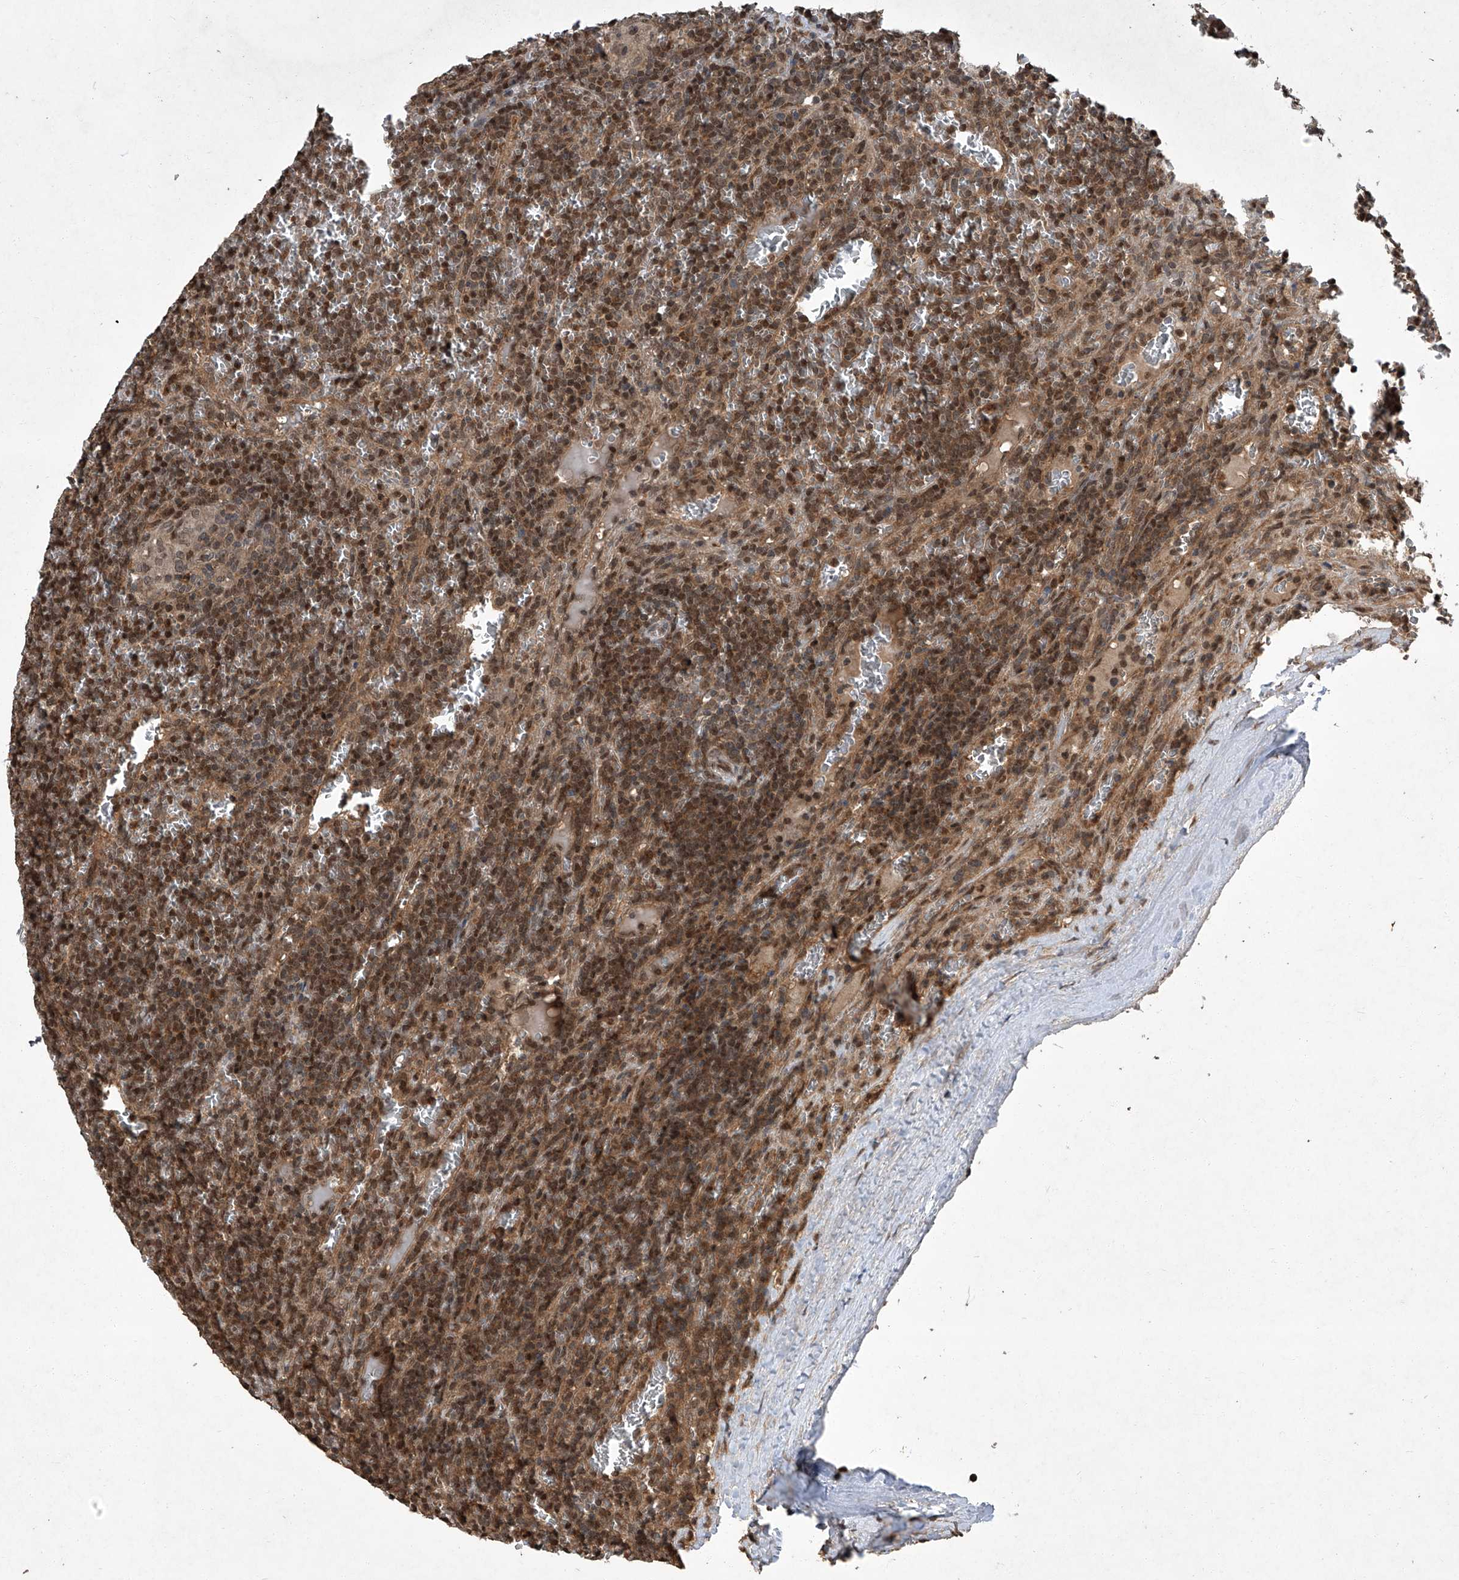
{"staining": {"intensity": "strong", "quantity": ">75%", "location": "nuclear"}, "tissue": "lymphoma", "cell_type": "Tumor cells", "image_type": "cancer", "snomed": [{"axis": "morphology", "description": "Malignant lymphoma, non-Hodgkin's type, Low grade"}, {"axis": "topography", "description": "Spleen"}], "caption": "Human malignant lymphoma, non-Hodgkin's type (low-grade) stained for a protein (brown) exhibits strong nuclear positive expression in approximately >75% of tumor cells.", "gene": "TSNAX", "patient": {"sex": "female", "age": 19}}